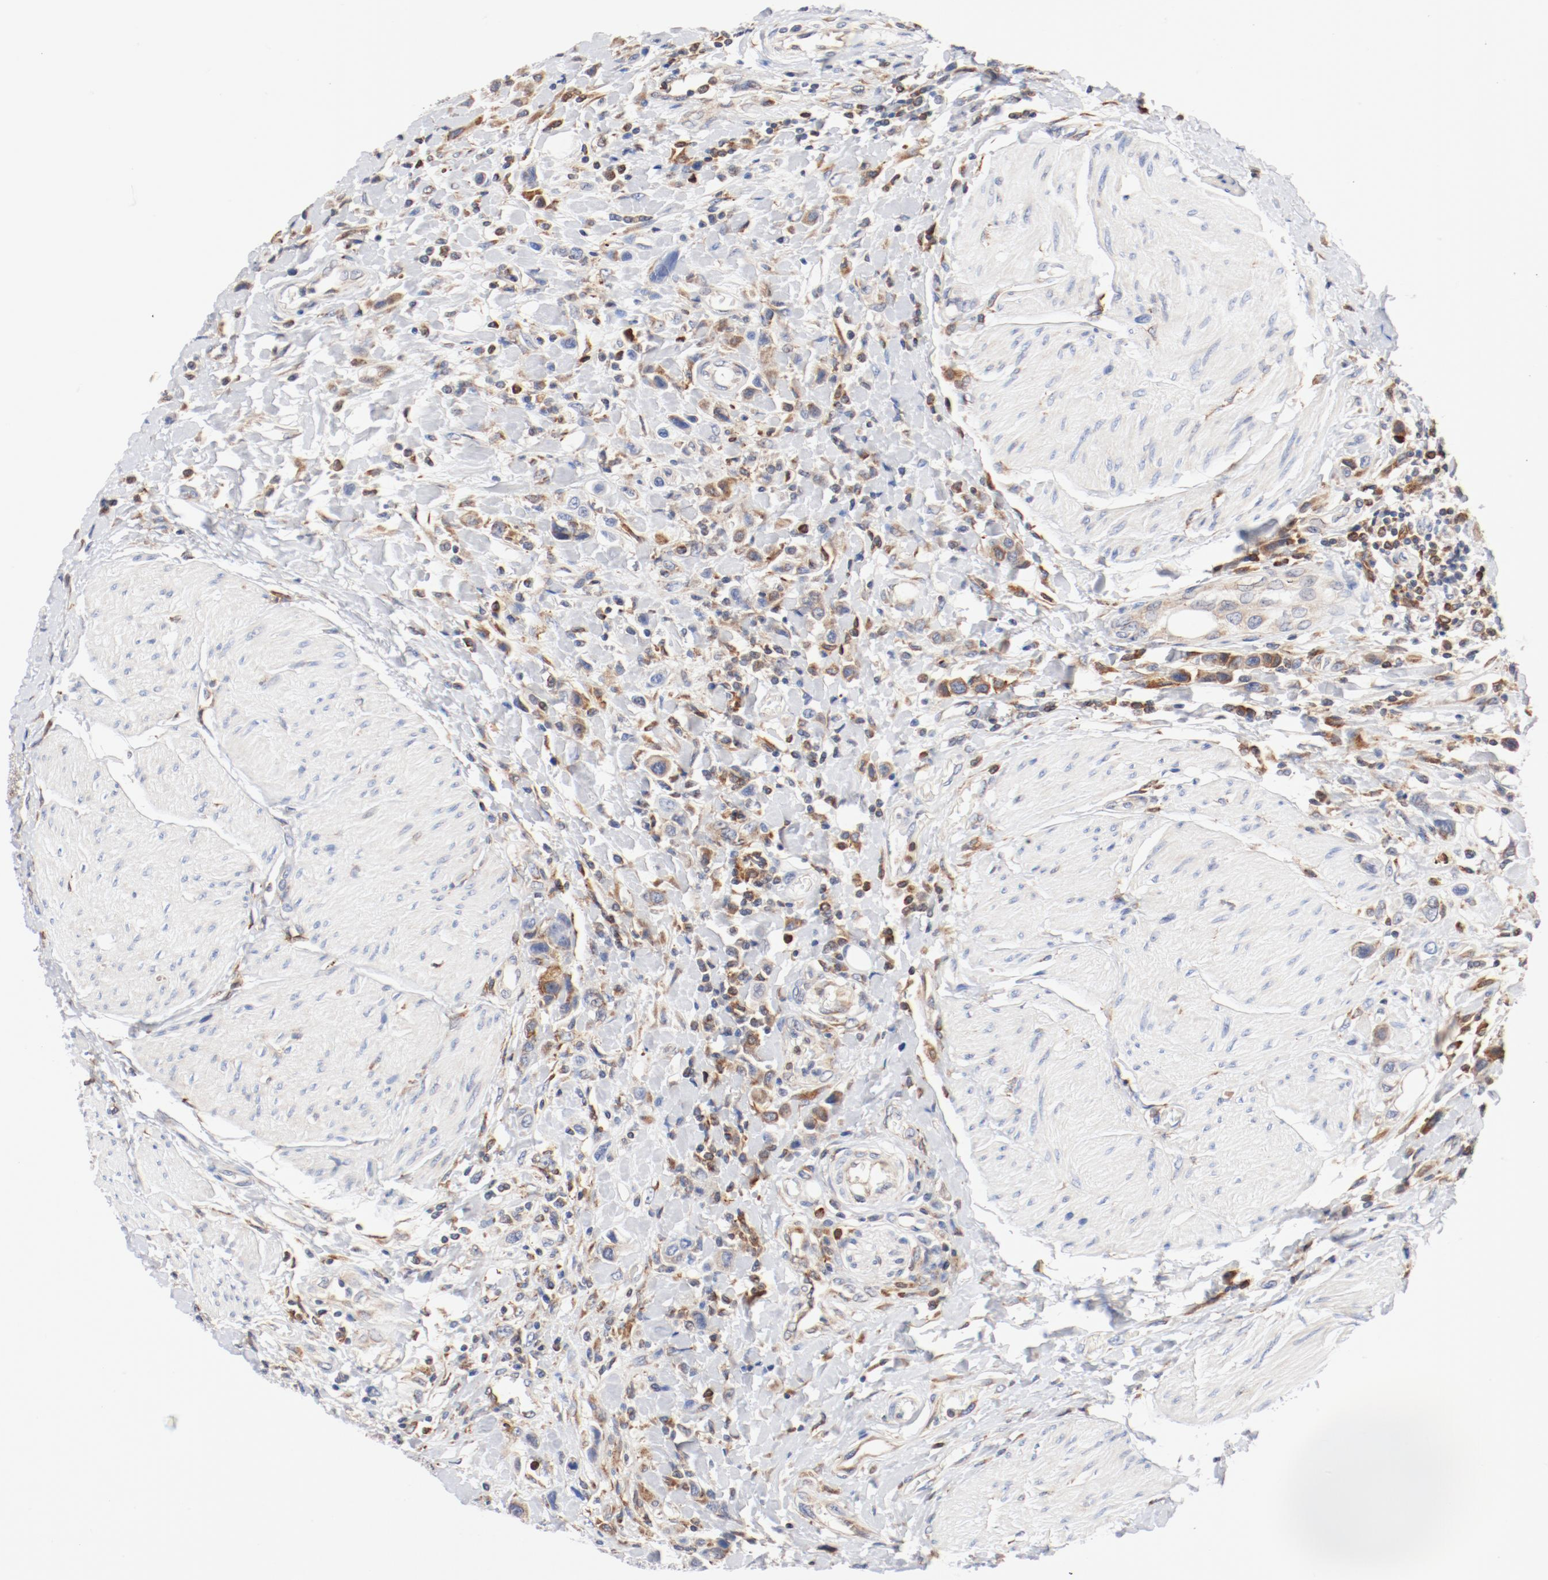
{"staining": {"intensity": "moderate", "quantity": ">75%", "location": "cytoplasmic/membranous"}, "tissue": "urothelial cancer", "cell_type": "Tumor cells", "image_type": "cancer", "snomed": [{"axis": "morphology", "description": "Urothelial carcinoma, High grade"}, {"axis": "topography", "description": "Urinary bladder"}], "caption": "This is a histology image of immunohistochemistry (IHC) staining of high-grade urothelial carcinoma, which shows moderate staining in the cytoplasmic/membranous of tumor cells.", "gene": "PDPK1", "patient": {"sex": "male", "age": 50}}